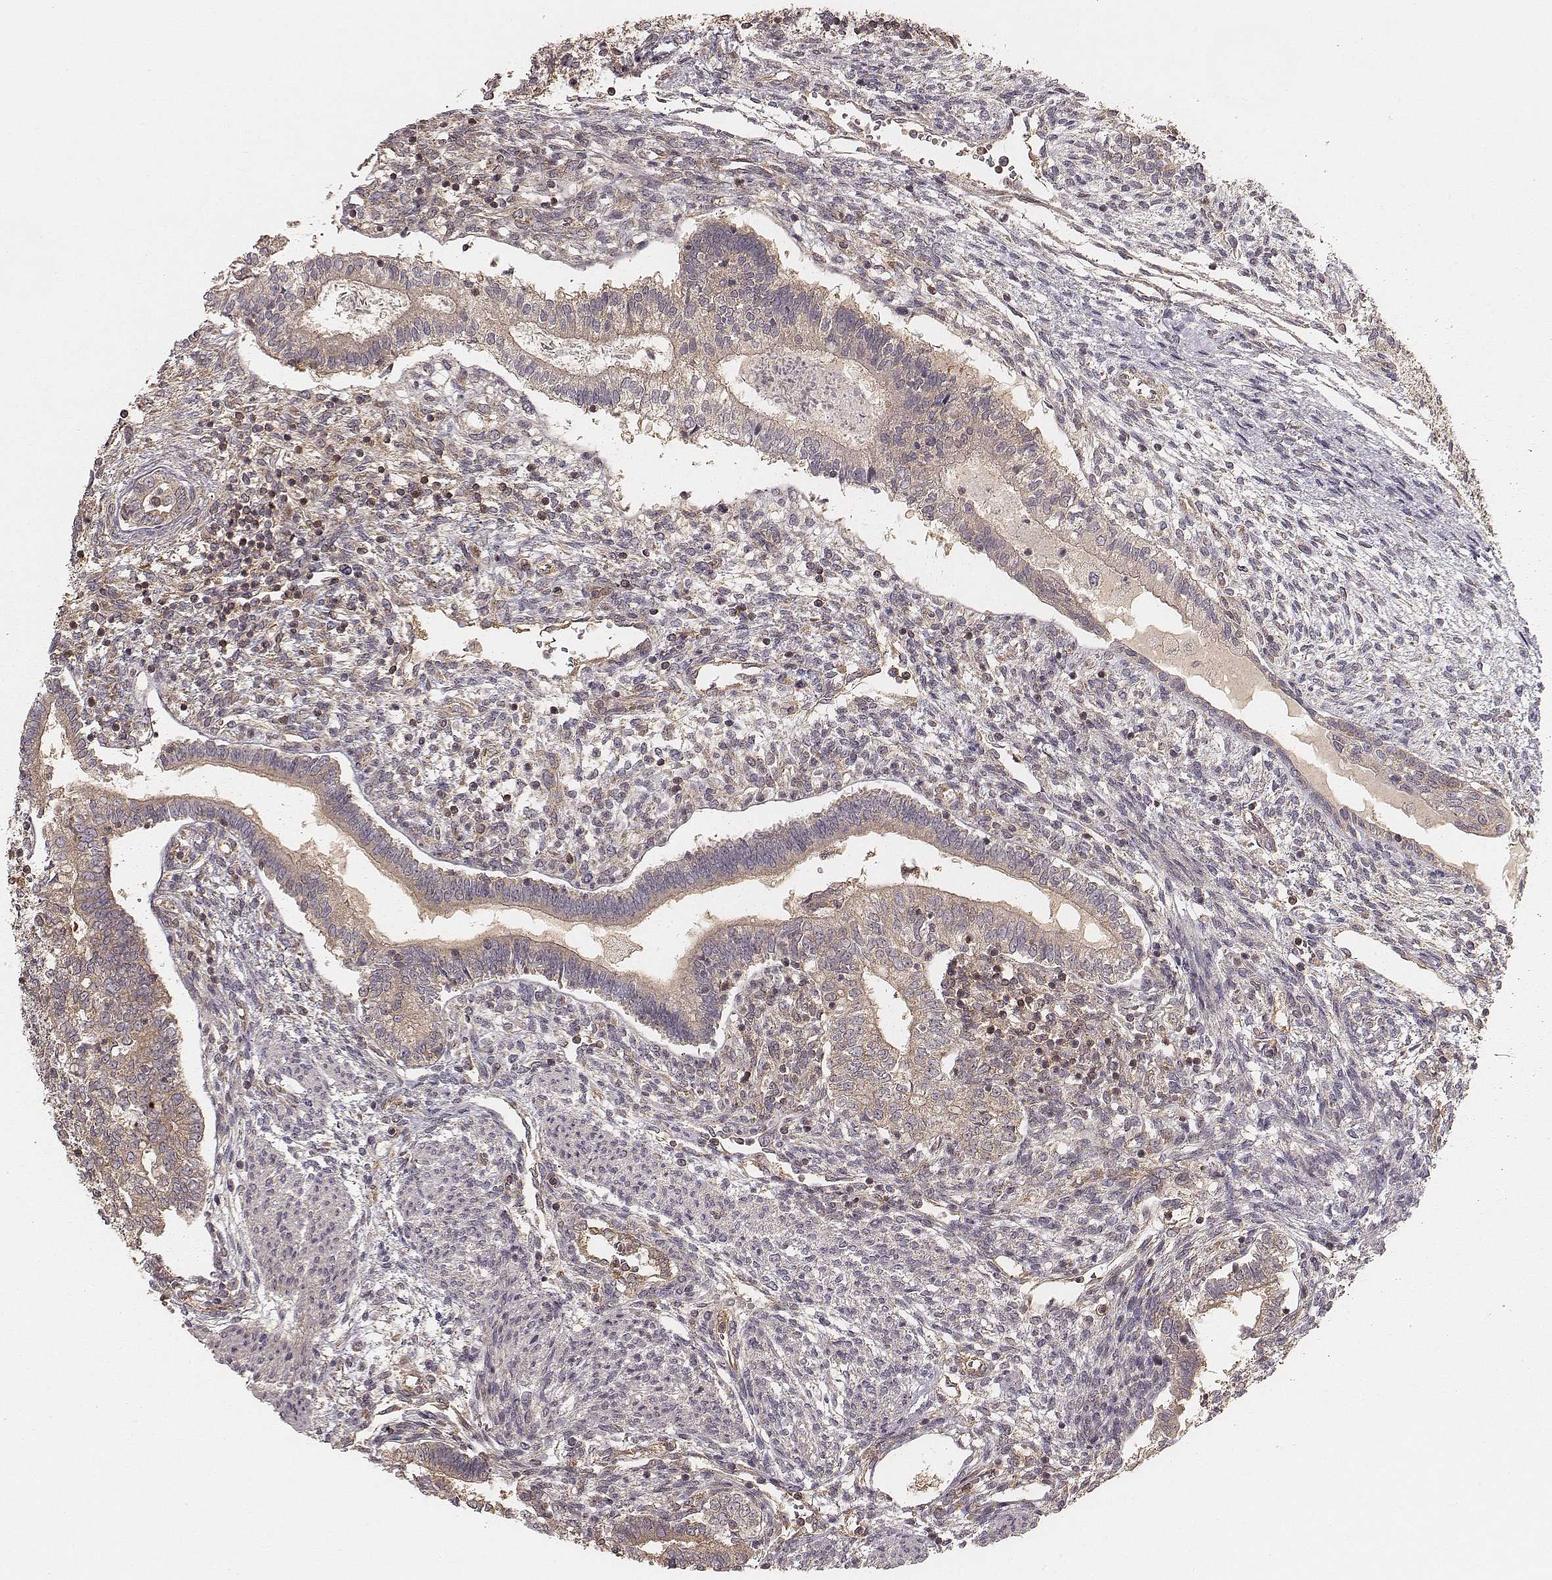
{"staining": {"intensity": "moderate", "quantity": ">75%", "location": "cytoplasmic/membranous"}, "tissue": "testis cancer", "cell_type": "Tumor cells", "image_type": "cancer", "snomed": [{"axis": "morphology", "description": "Carcinoma, Embryonal, NOS"}, {"axis": "topography", "description": "Testis"}], "caption": "Tumor cells show moderate cytoplasmic/membranous staining in about >75% of cells in testis cancer.", "gene": "CARS1", "patient": {"sex": "male", "age": 37}}